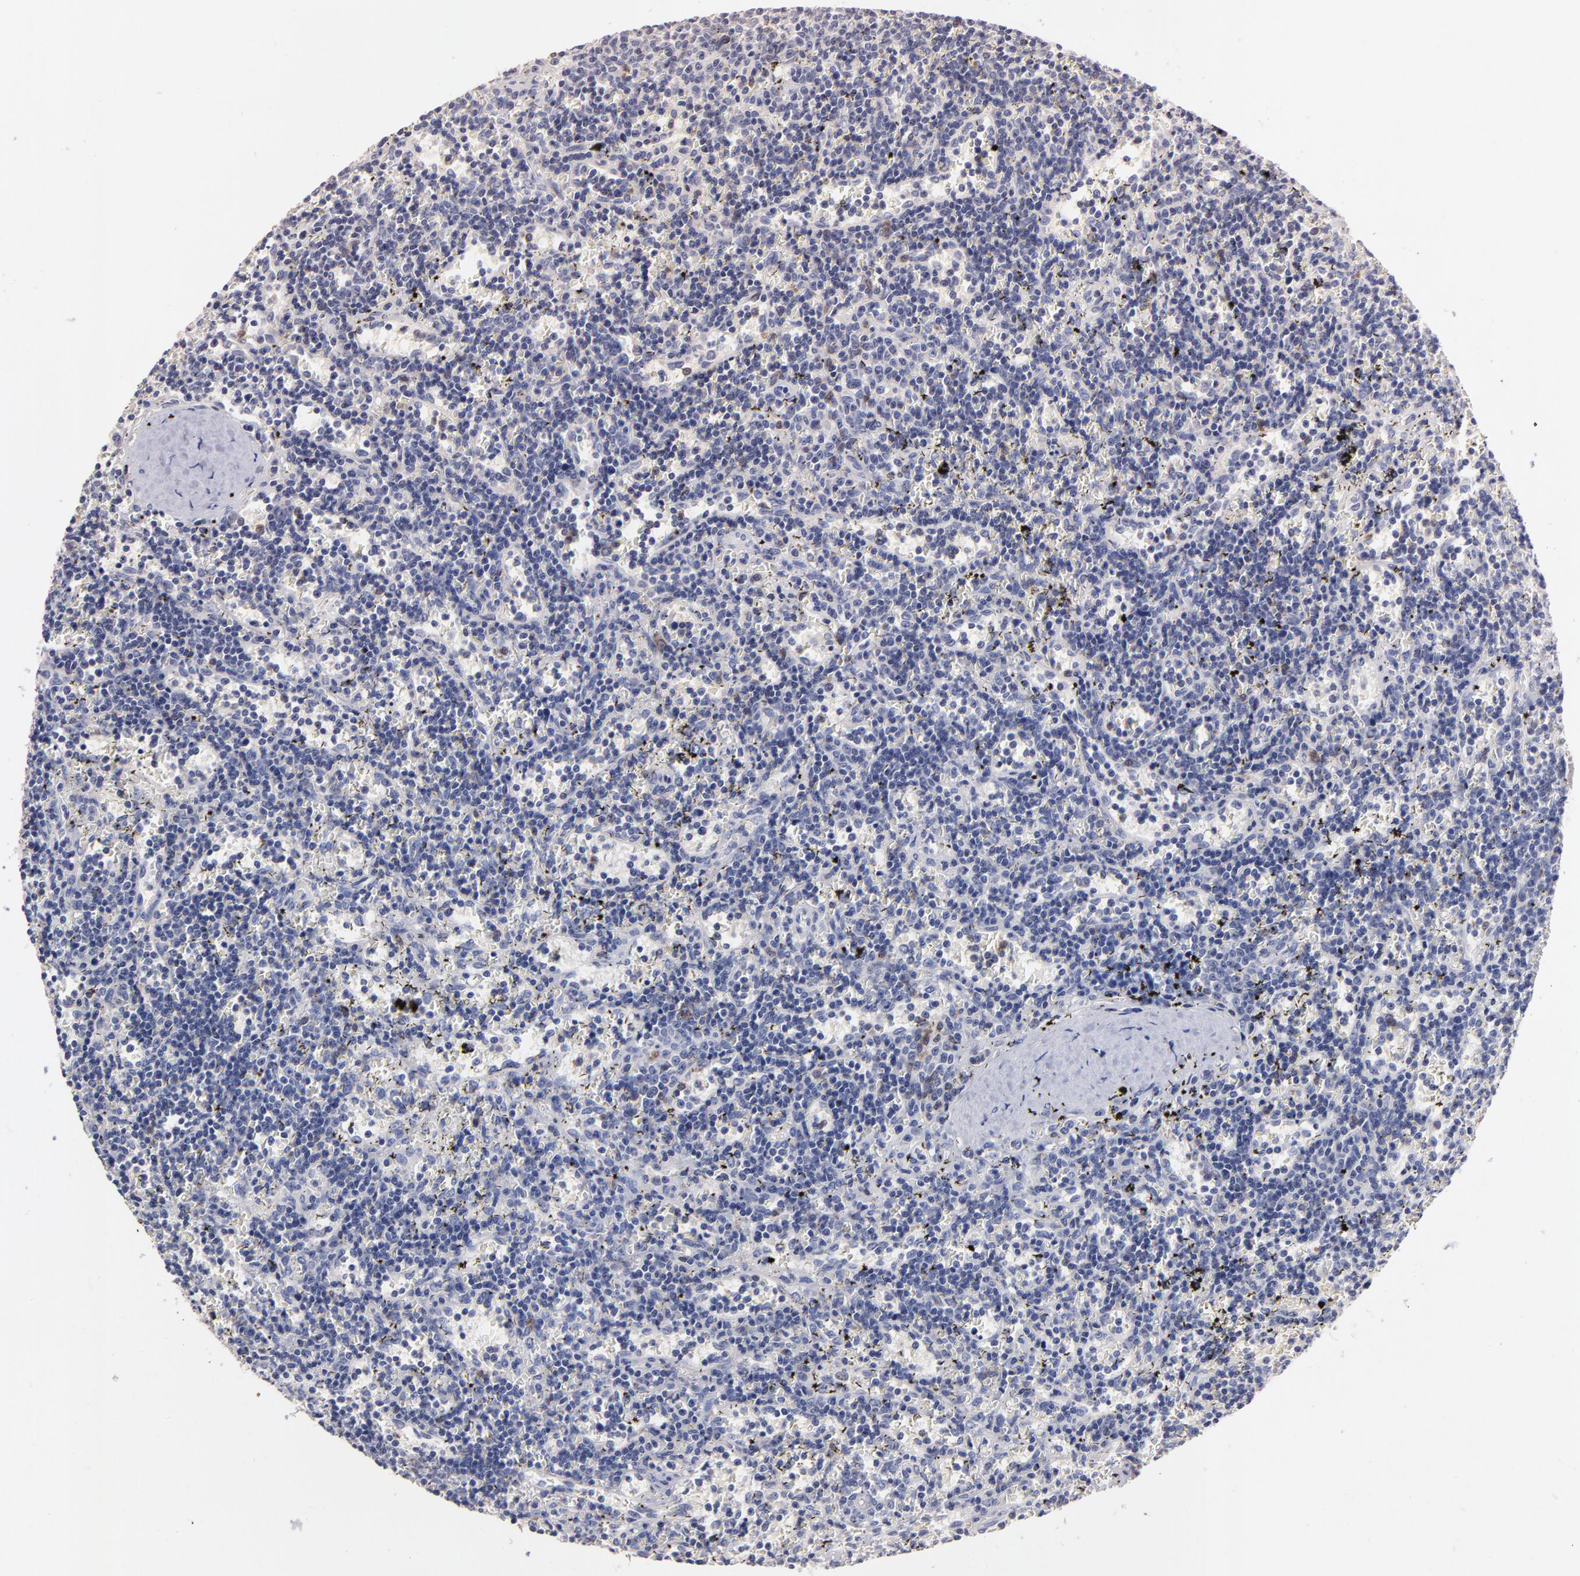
{"staining": {"intensity": "negative", "quantity": "none", "location": "none"}, "tissue": "lymphoma", "cell_type": "Tumor cells", "image_type": "cancer", "snomed": [{"axis": "morphology", "description": "Malignant lymphoma, non-Hodgkin's type, Low grade"}, {"axis": "topography", "description": "Spleen"}], "caption": "DAB (3,3'-diaminobenzidine) immunohistochemical staining of human low-grade malignant lymphoma, non-Hodgkin's type exhibits no significant expression in tumor cells.", "gene": "TRAT1", "patient": {"sex": "male", "age": 60}}